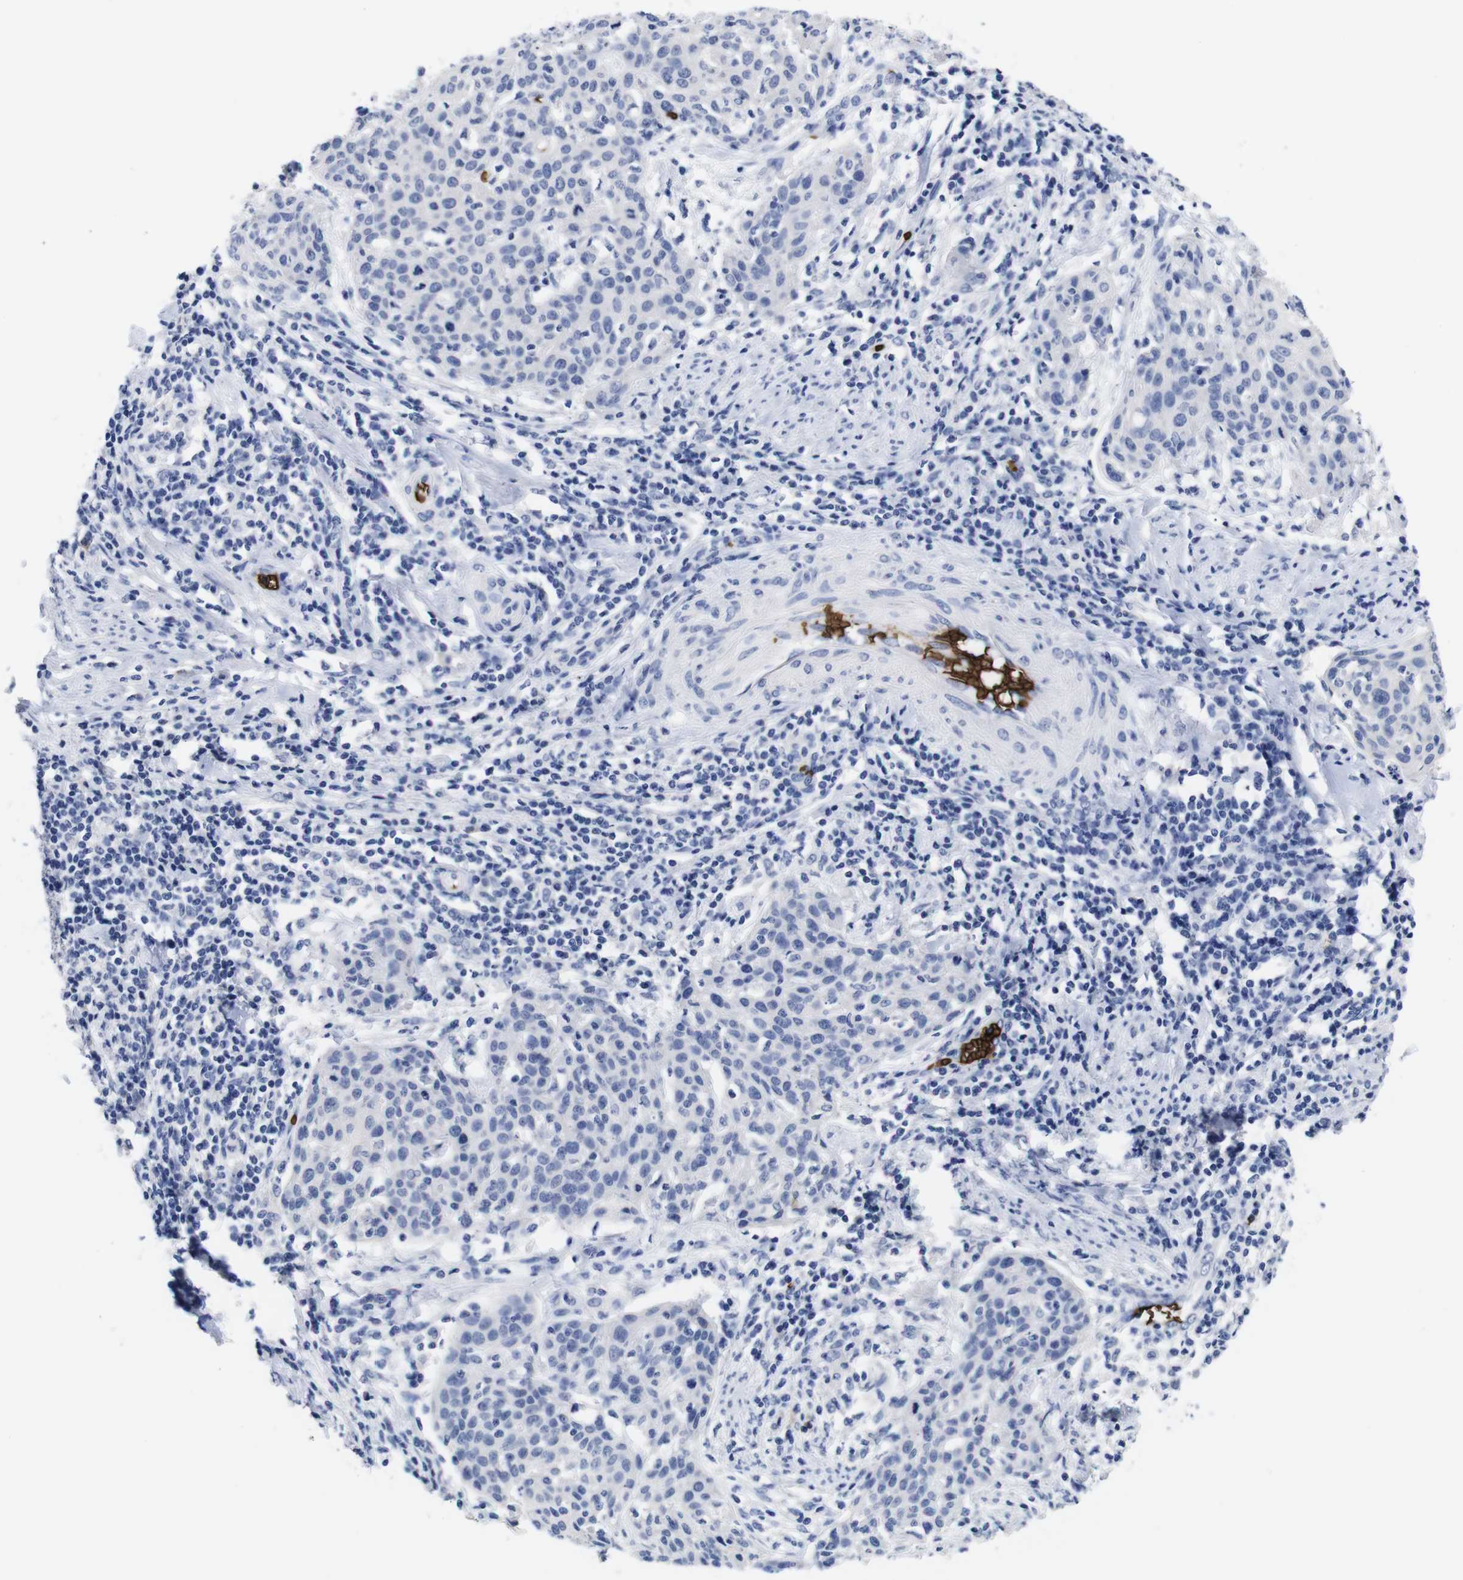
{"staining": {"intensity": "negative", "quantity": "none", "location": "none"}, "tissue": "cervical cancer", "cell_type": "Tumor cells", "image_type": "cancer", "snomed": [{"axis": "morphology", "description": "Squamous cell carcinoma, NOS"}, {"axis": "topography", "description": "Cervix"}], "caption": "Human cervical cancer (squamous cell carcinoma) stained for a protein using immunohistochemistry (IHC) reveals no staining in tumor cells.", "gene": "S1PR2", "patient": {"sex": "female", "age": 38}}